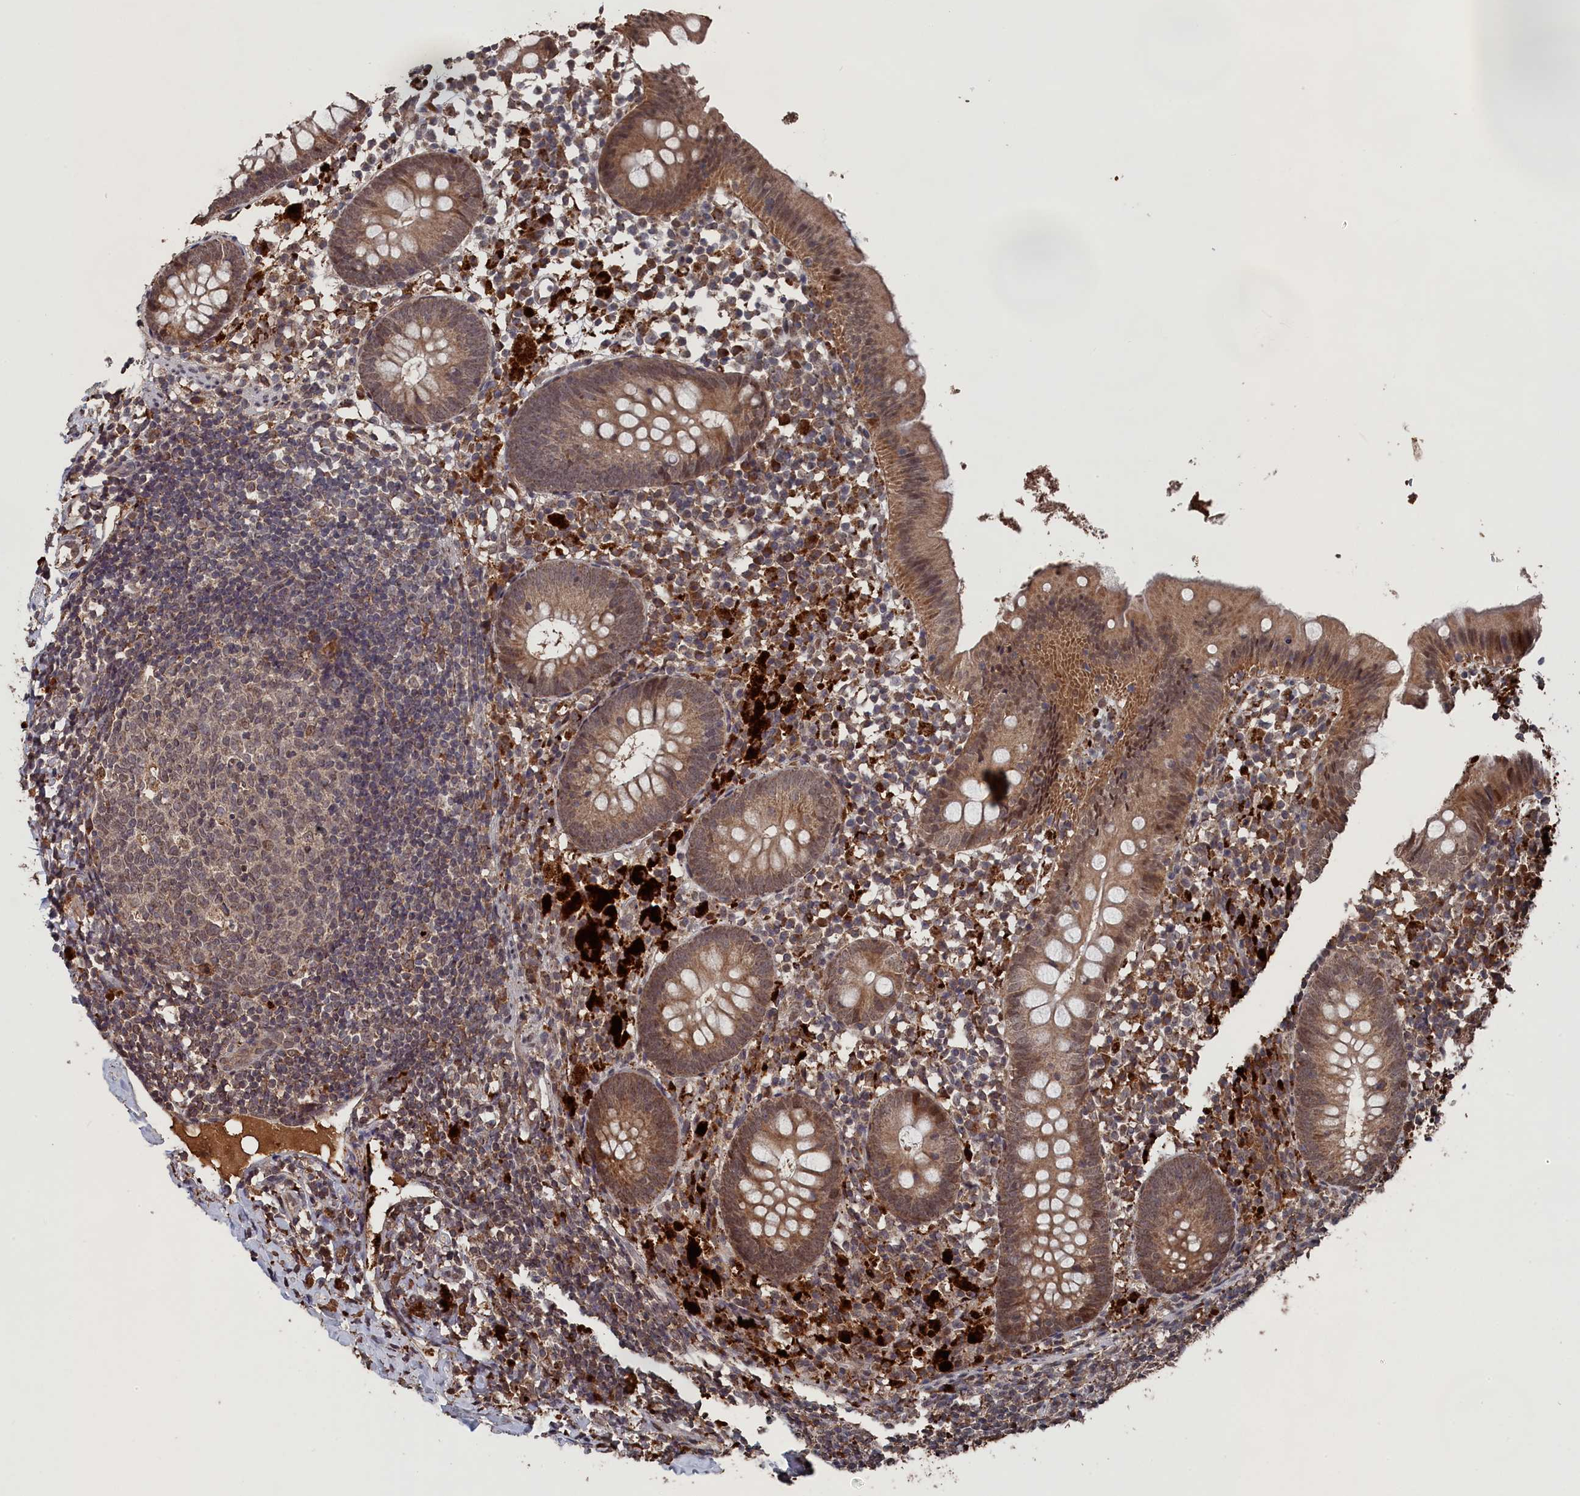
{"staining": {"intensity": "moderate", "quantity": ">75%", "location": "cytoplasmic/membranous,nuclear"}, "tissue": "appendix", "cell_type": "Glandular cells", "image_type": "normal", "snomed": [{"axis": "morphology", "description": "Normal tissue, NOS"}, {"axis": "topography", "description": "Appendix"}], "caption": "This is a micrograph of immunohistochemistry staining of unremarkable appendix, which shows moderate positivity in the cytoplasmic/membranous,nuclear of glandular cells.", "gene": "CEACAM21", "patient": {"sex": "female", "age": 20}}